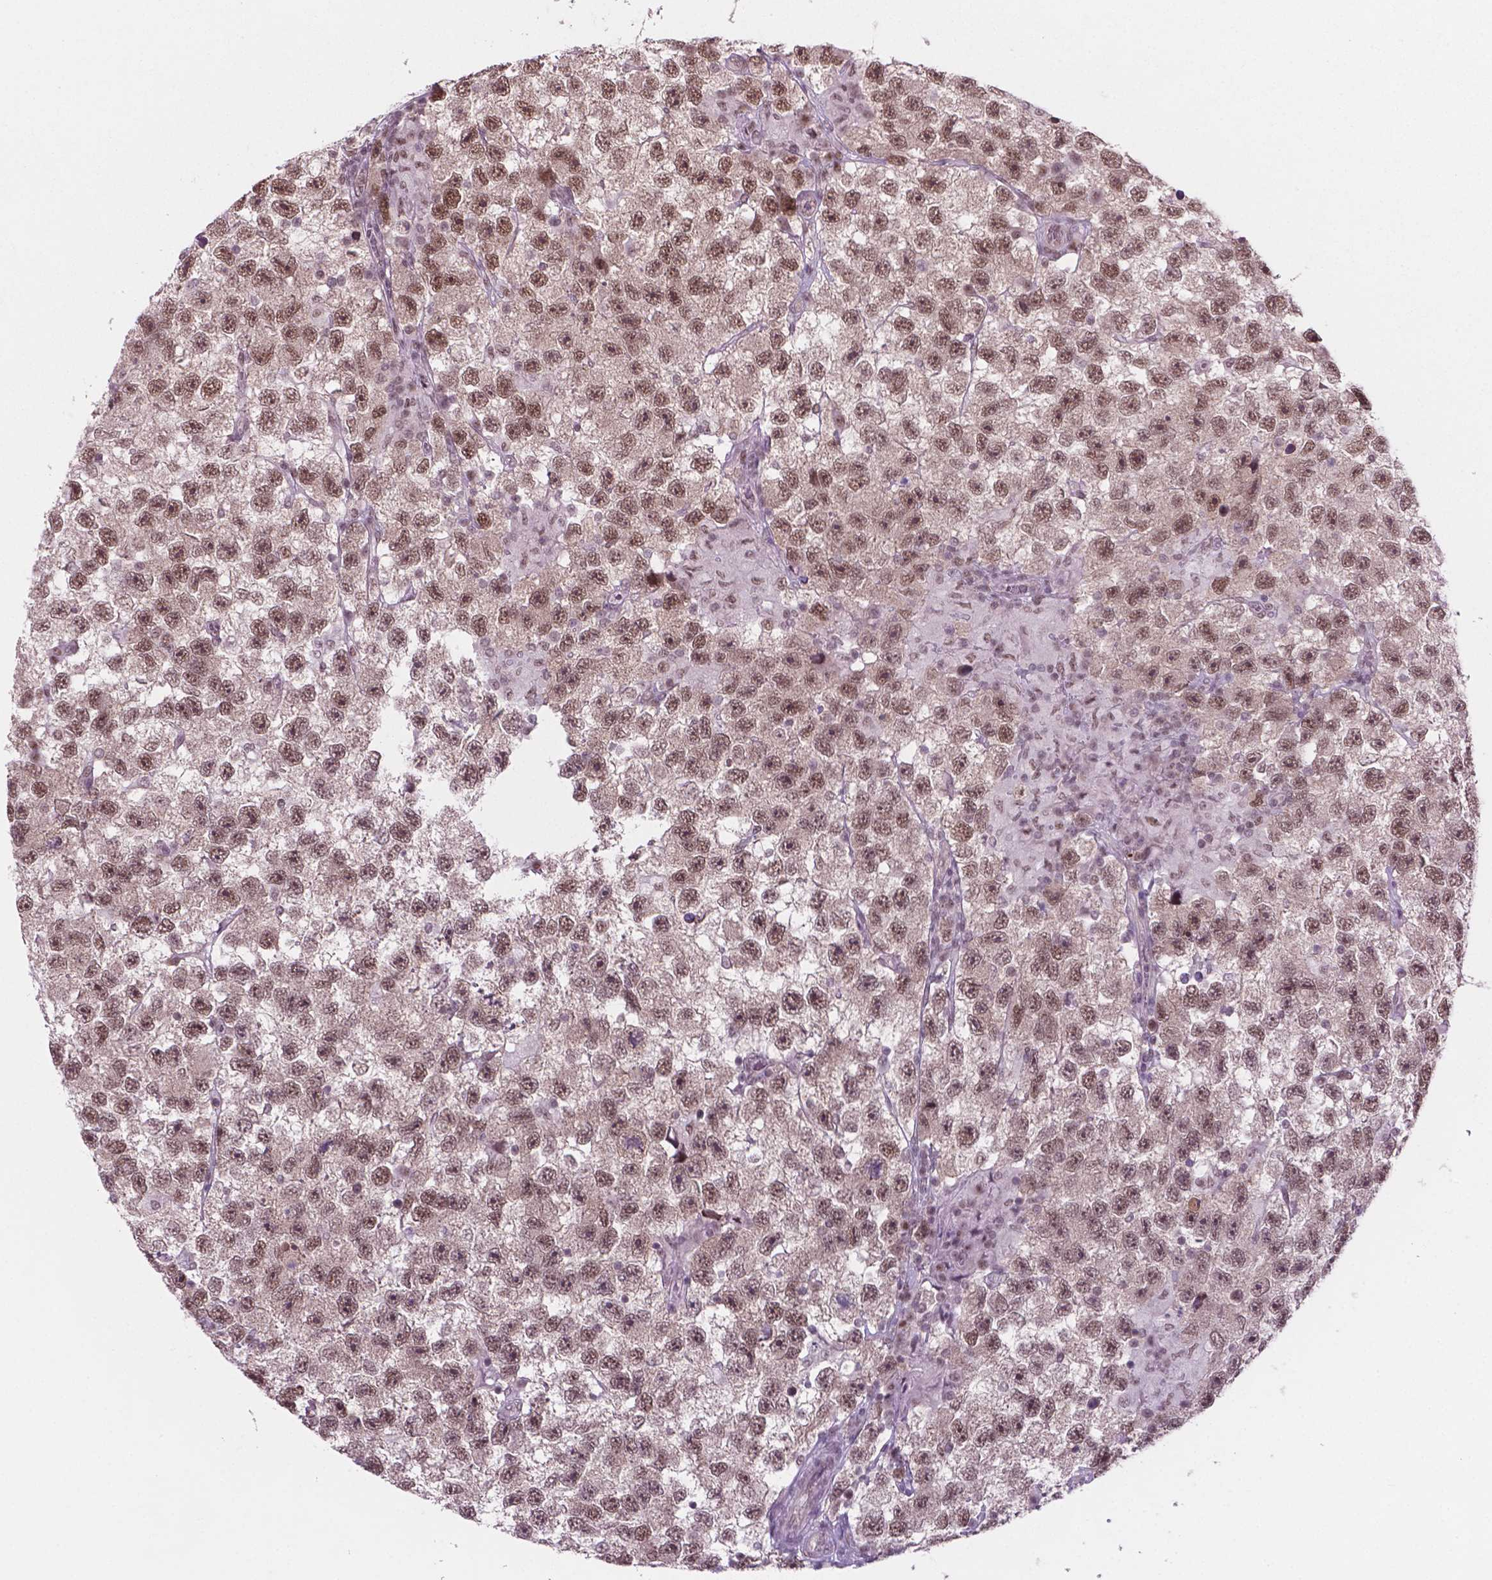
{"staining": {"intensity": "moderate", "quantity": ">75%", "location": "nuclear"}, "tissue": "testis cancer", "cell_type": "Tumor cells", "image_type": "cancer", "snomed": [{"axis": "morphology", "description": "Seminoma, NOS"}, {"axis": "topography", "description": "Testis"}], "caption": "Testis cancer (seminoma) stained with a brown dye demonstrates moderate nuclear positive positivity in about >75% of tumor cells.", "gene": "PHAX", "patient": {"sex": "male", "age": 26}}